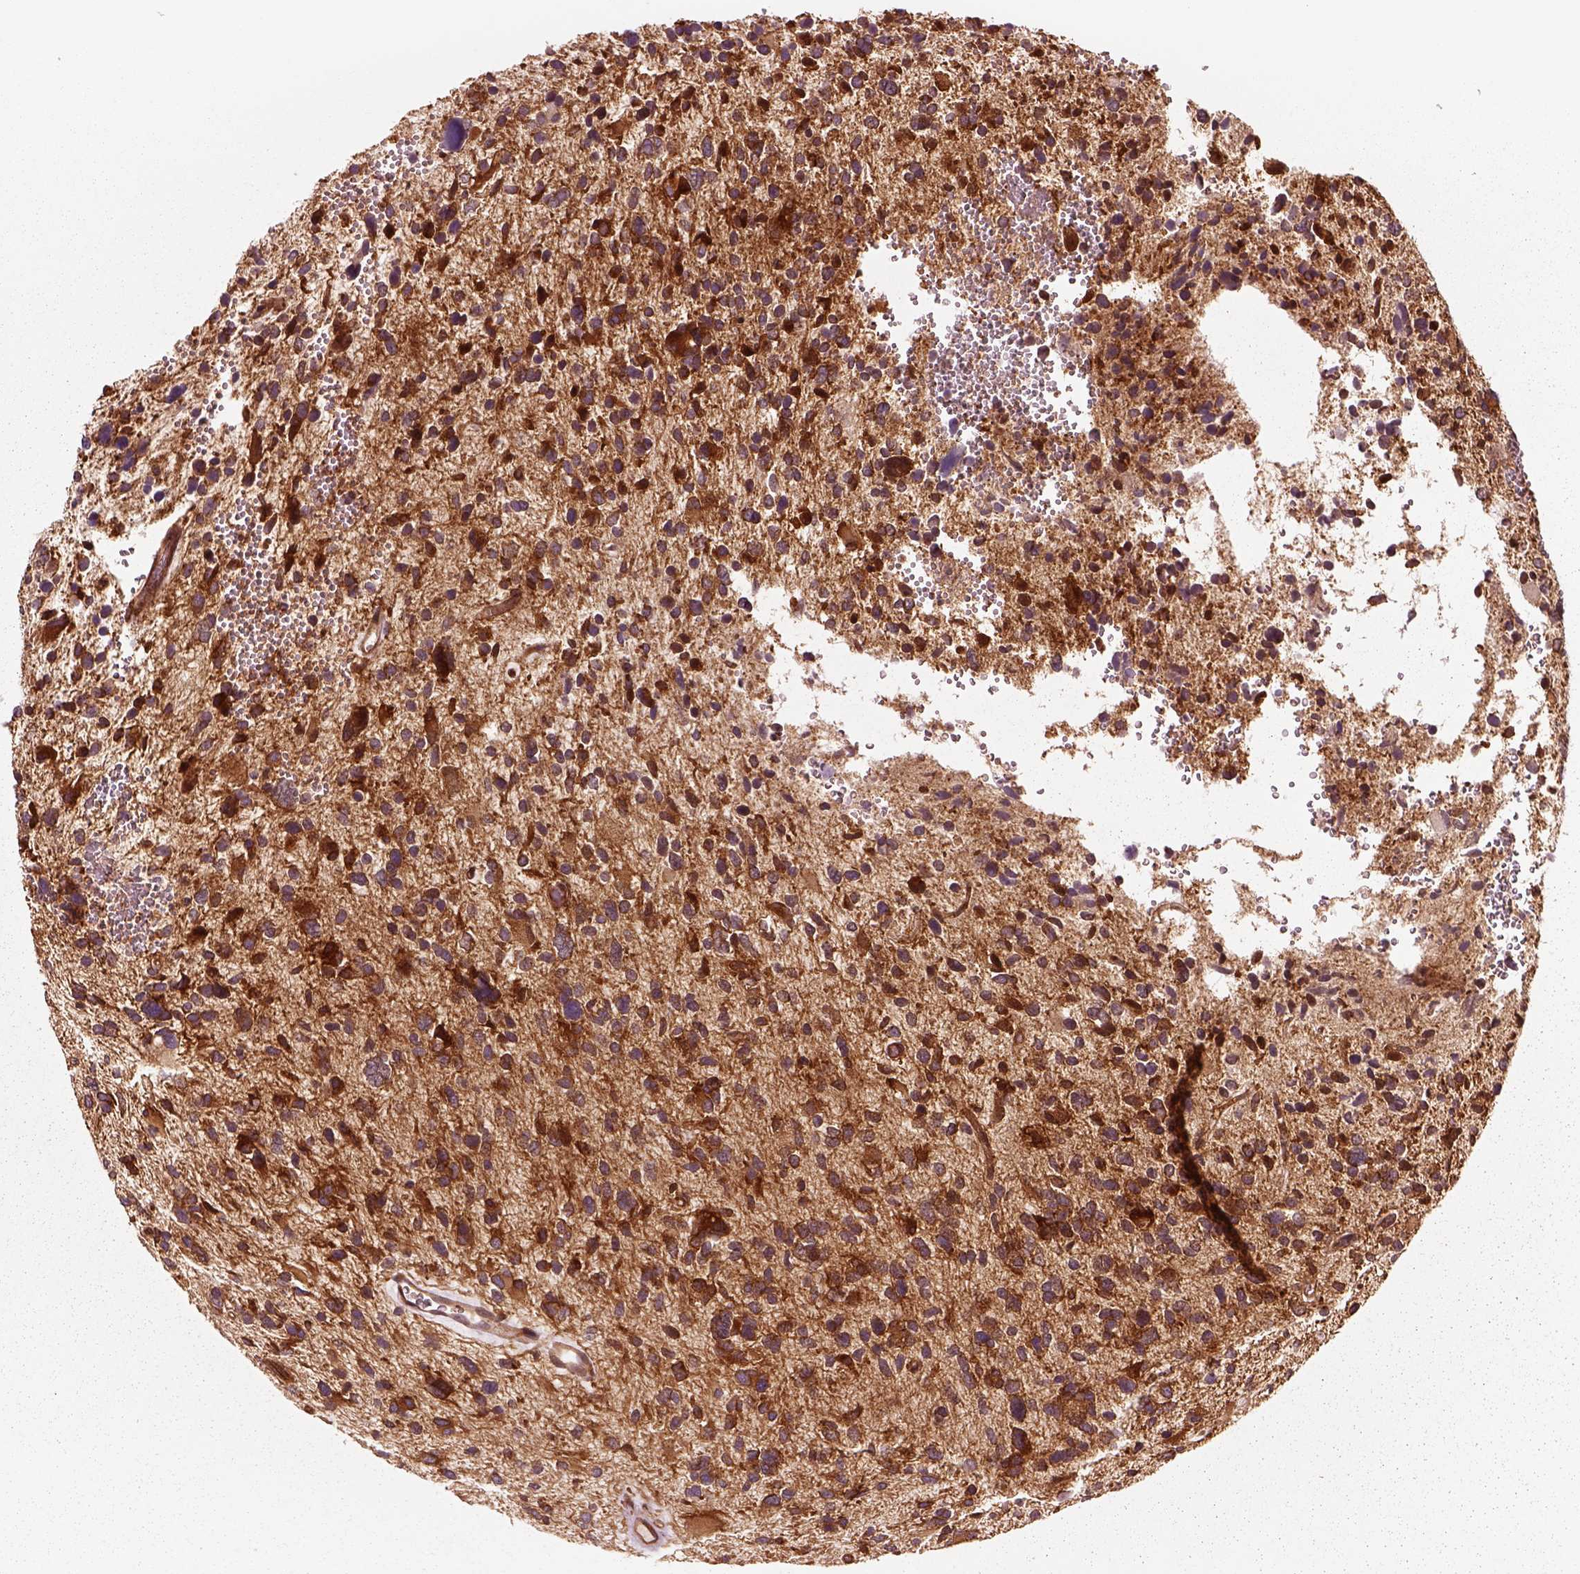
{"staining": {"intensity": "strong", "quantity": ">75%", "location": "cytoplasmic/membranous"}, "tissue": "glioma", "cell_type": "Tumor cells", "image_type": "cancer", "snomed": [{"axis": "morphology", "description": "Glioma, malignant, High grade"}, {"axis": "topography", "description": "Brain"}], "caption": "Immunohistochemical staining of human malignant glioma (high-grade) demonstrates high levels of strong cytoplasmic/membranous protein staining in approximately >75% of tumor cells.", "gene": "WASHC2A", "patient": {"sex": "female", "age": 11}}